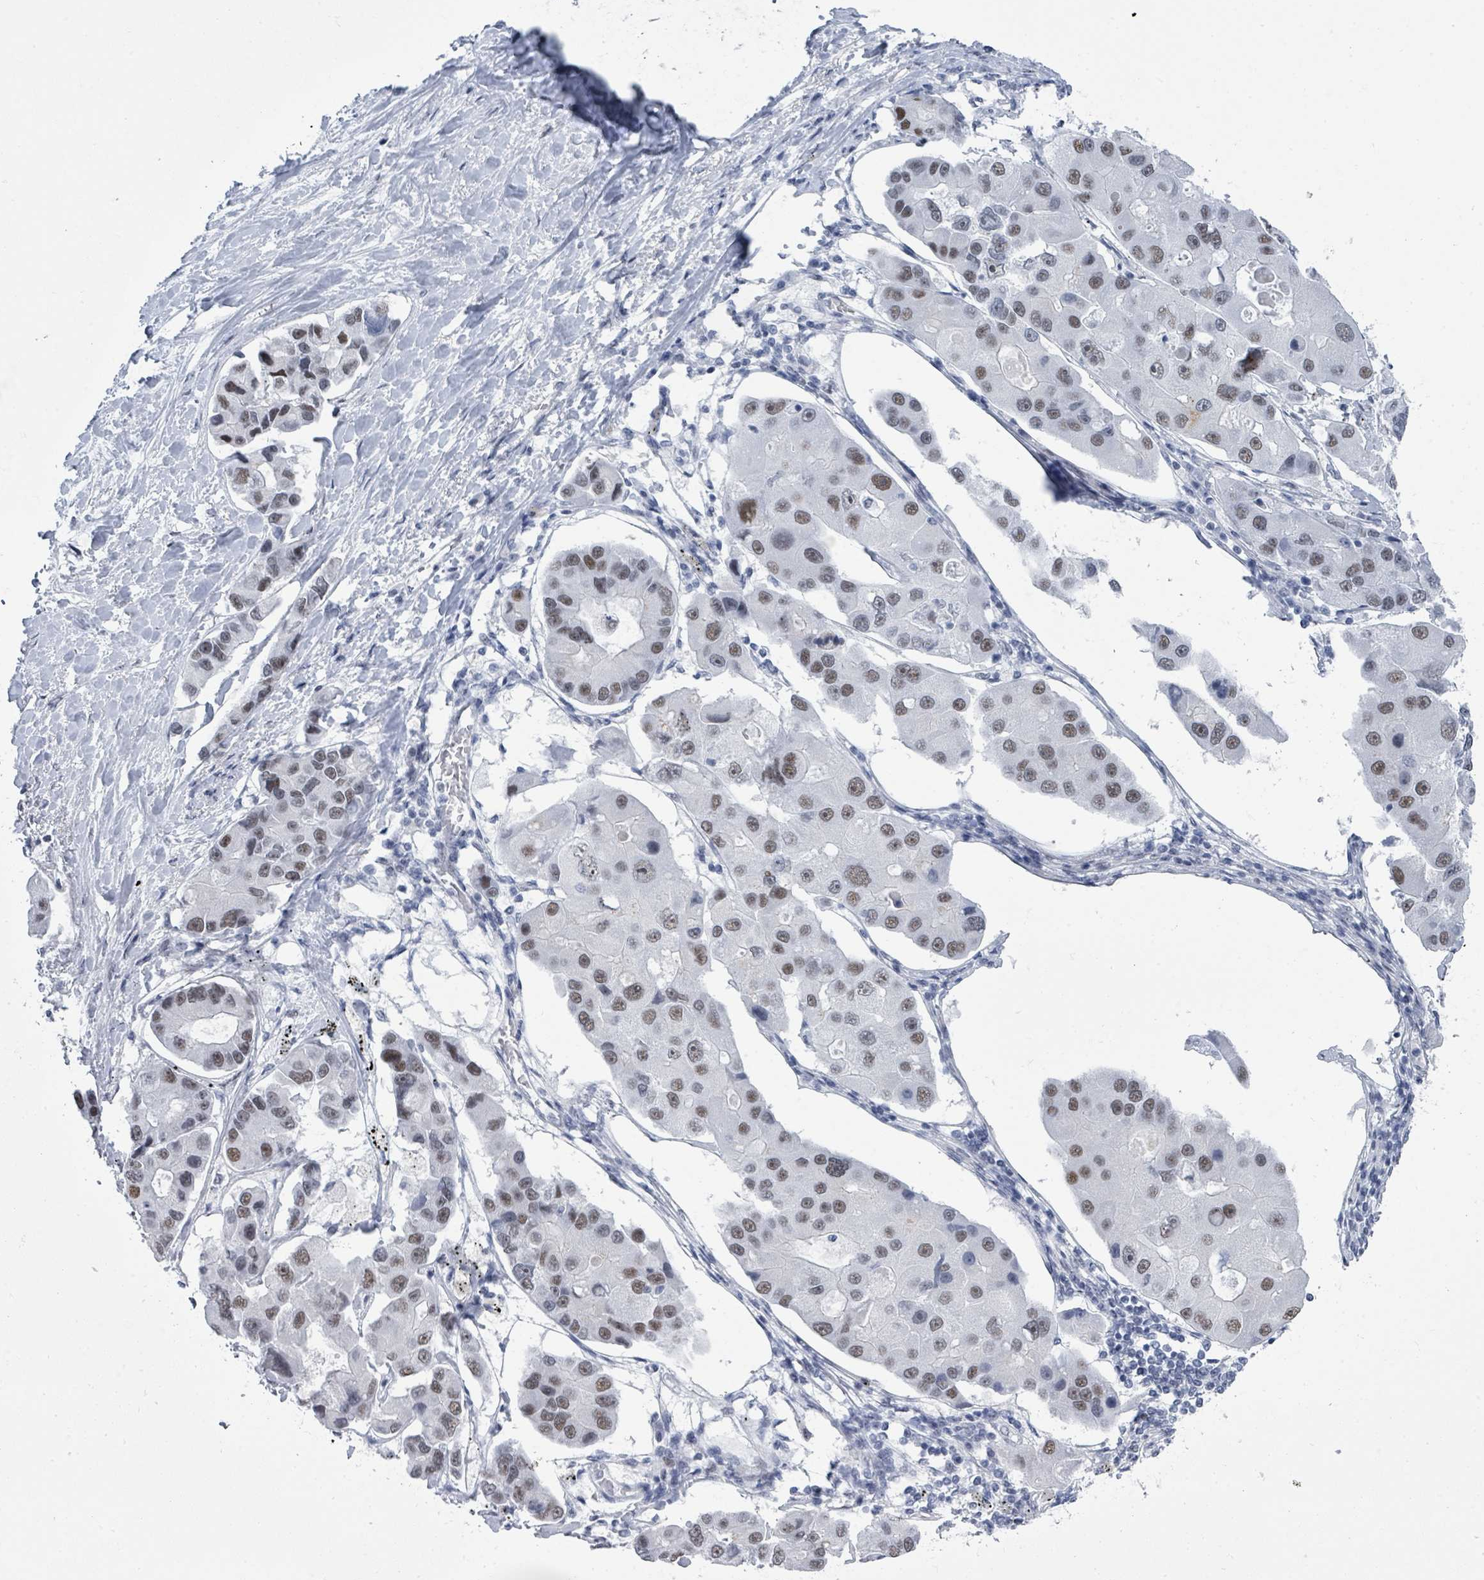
{"staining": {"intensity": "moderate", "quantity": ">75%", "location": "nuclear"}, "tissue": "lung cancer", "cell_type": "Tumor cells", "image_type": "cancer", "snomed": [{"axis": "morphology", "description": "Adenocarcinoma, NOS"}, {"axis": "topography", "description": "Lung"}], "caption": "Human adenocarcinoma (lung) stained with a protein marker displays moderate staining in tumor cells.", "gene": "CT45A5", "patient": {"sex": "female", "age": 54}}